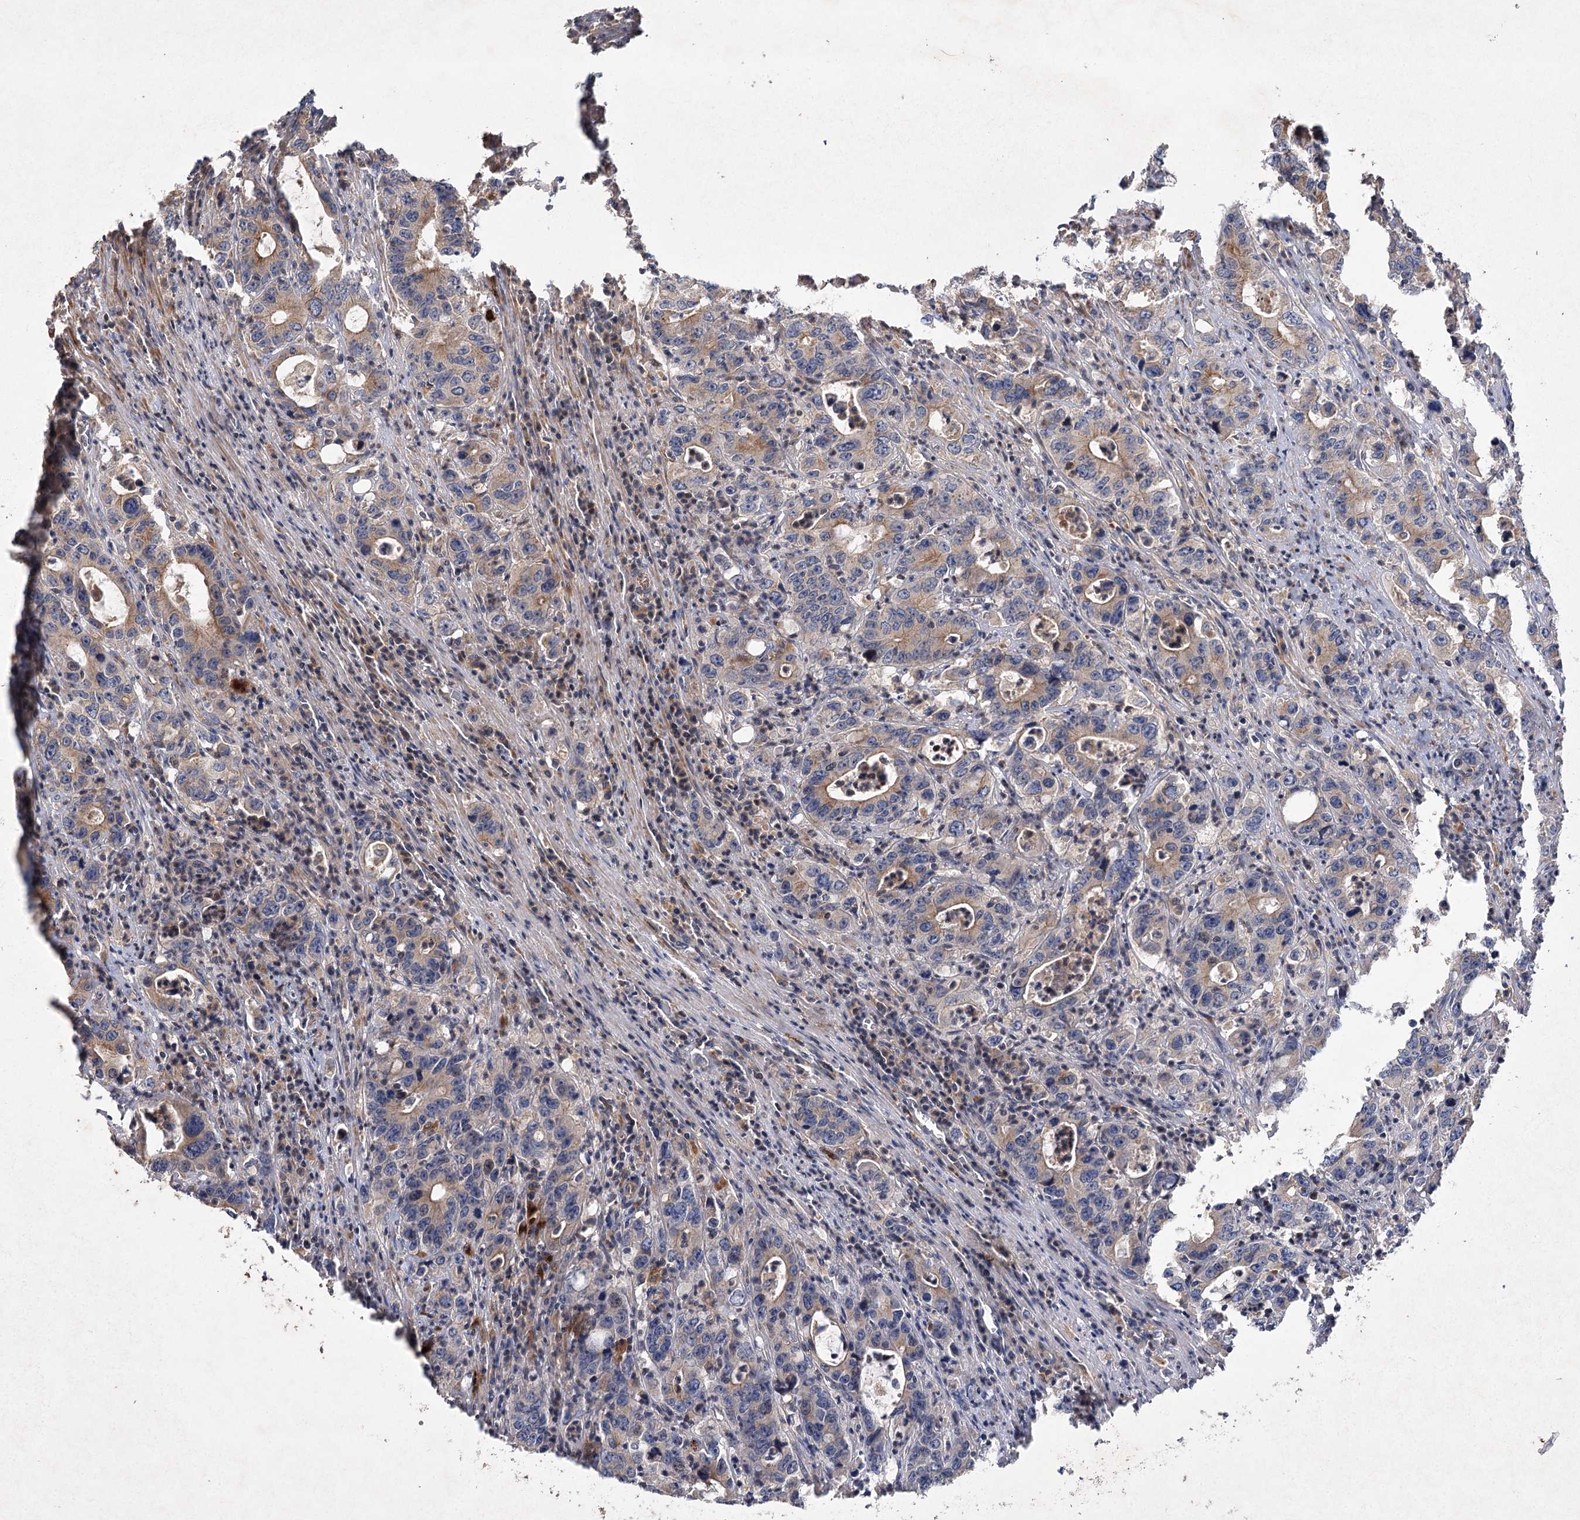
{"staining": {"intensity": "moderate", "quantity": "25%-75%", "location": "cytoplasmic/membranous"}, "tissue": "colorectal cancer", "cell_type": "Tumor cells", "image_type": "cancer", "snomed": [{"axis": "morphology", "description": "Adenocarcinoma, NOS"}, {"axis": "topography", "description": "Colon"}], "caption": "DAB (3,3'-diaminobenzidine) immunohistochemical staining of adenocarcinoma (colorectal) exhibits moderate cytoplasmic/membranous protein expression in approximately 25%-75% of tumor cells.", "gene": "KIAA0825", "patient": {"sex": "female", "age": 75}}